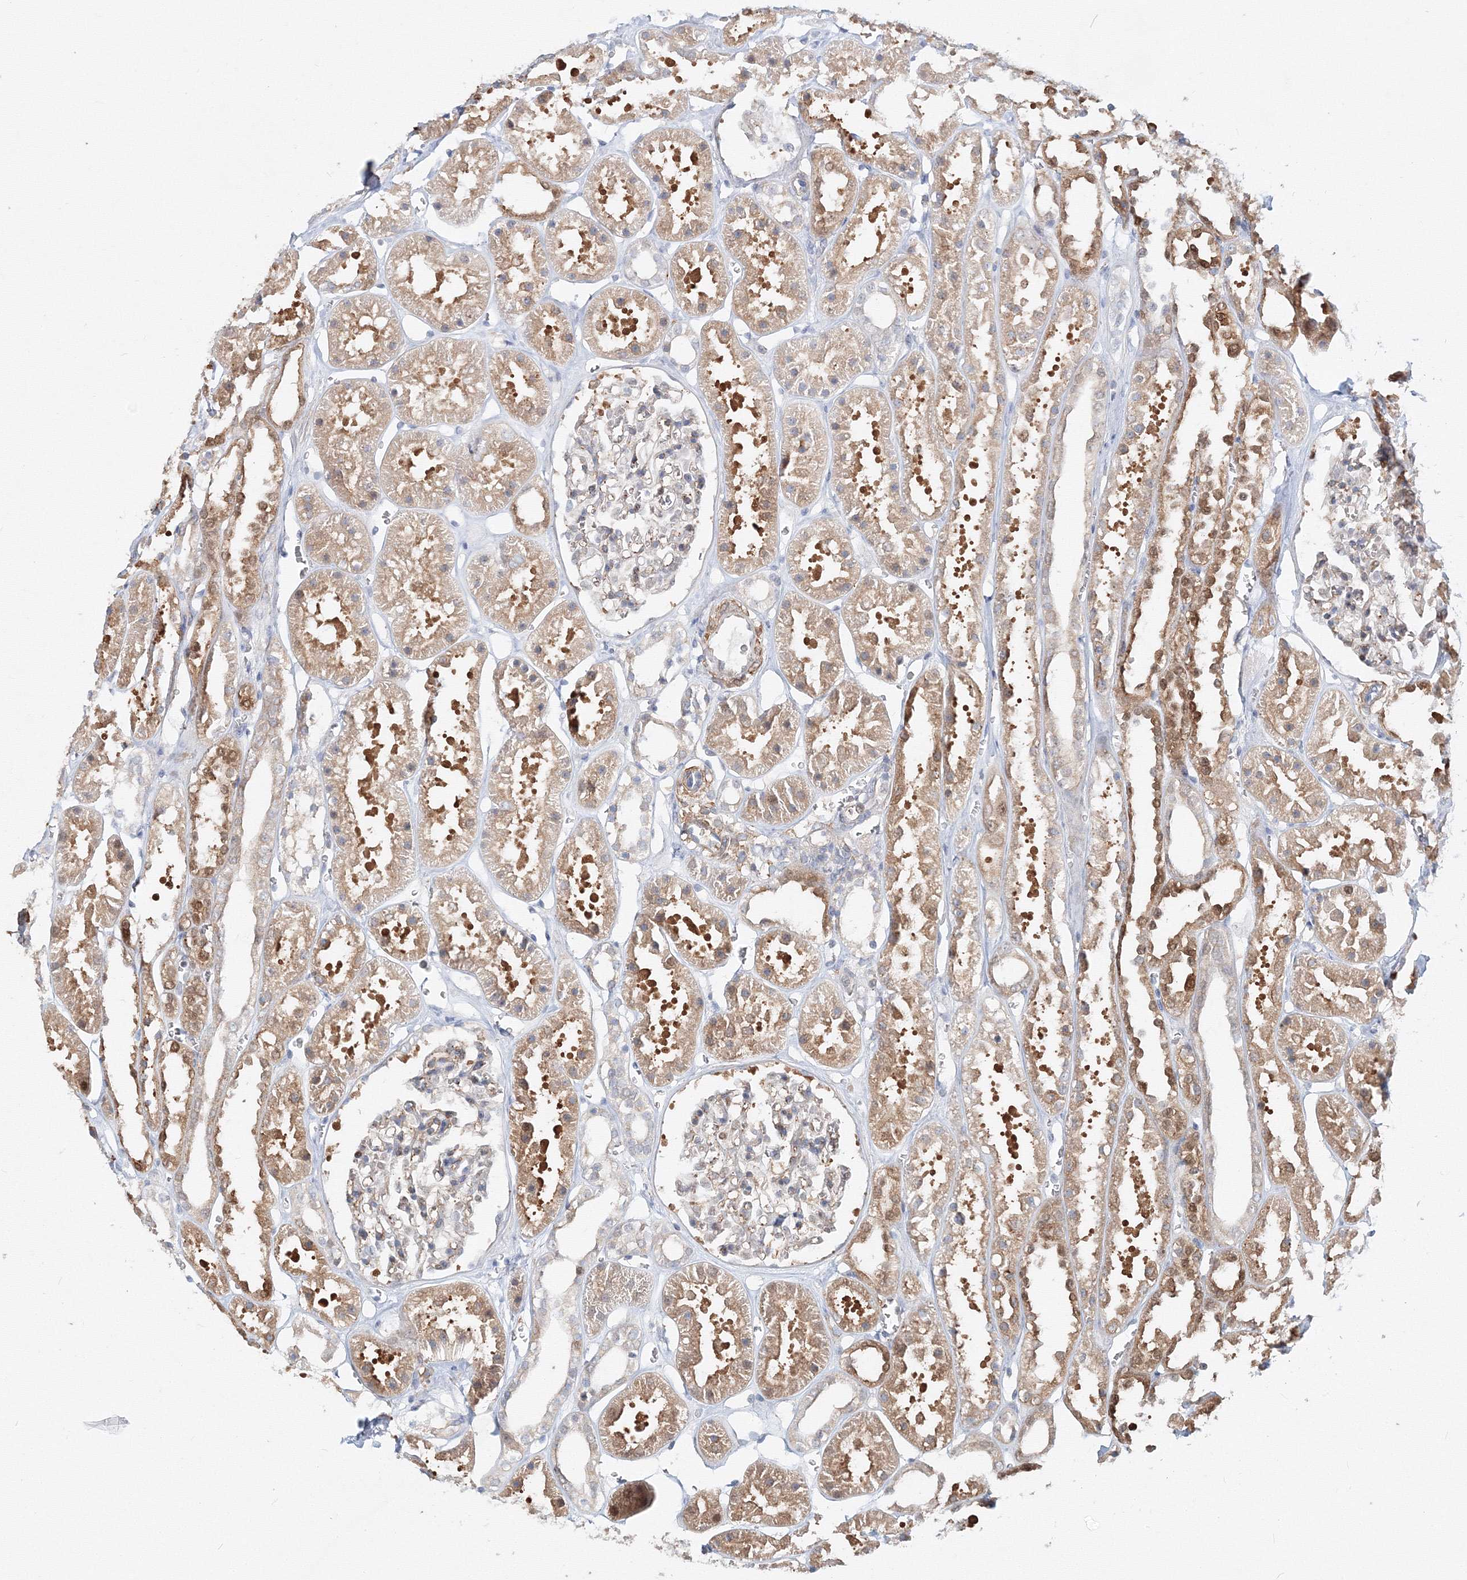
{"staining": {"intensity": "weak", "quantity": "<25%", "location": "cytoplasmic/membranous"}, "tissue": "kidney", "cell_type": "Cells in glomeruli", "image_type": "normal", "snomed": [{"axis": "morphology", "description": "Normal tissue, NOS"}, {"axis": "topography", "description": "Kidney"}], "caption": "DAB immunohistochemical staining of normal kidney reveals no significant expression in cells in glomeruli. (DAB (3,3'-diaminobenzidine) immunohistochemistry visualized using brightfield microscopy, high magnification).", "gene": "ARHGAP21", "patient": {"sex": "female", "age": 41}}